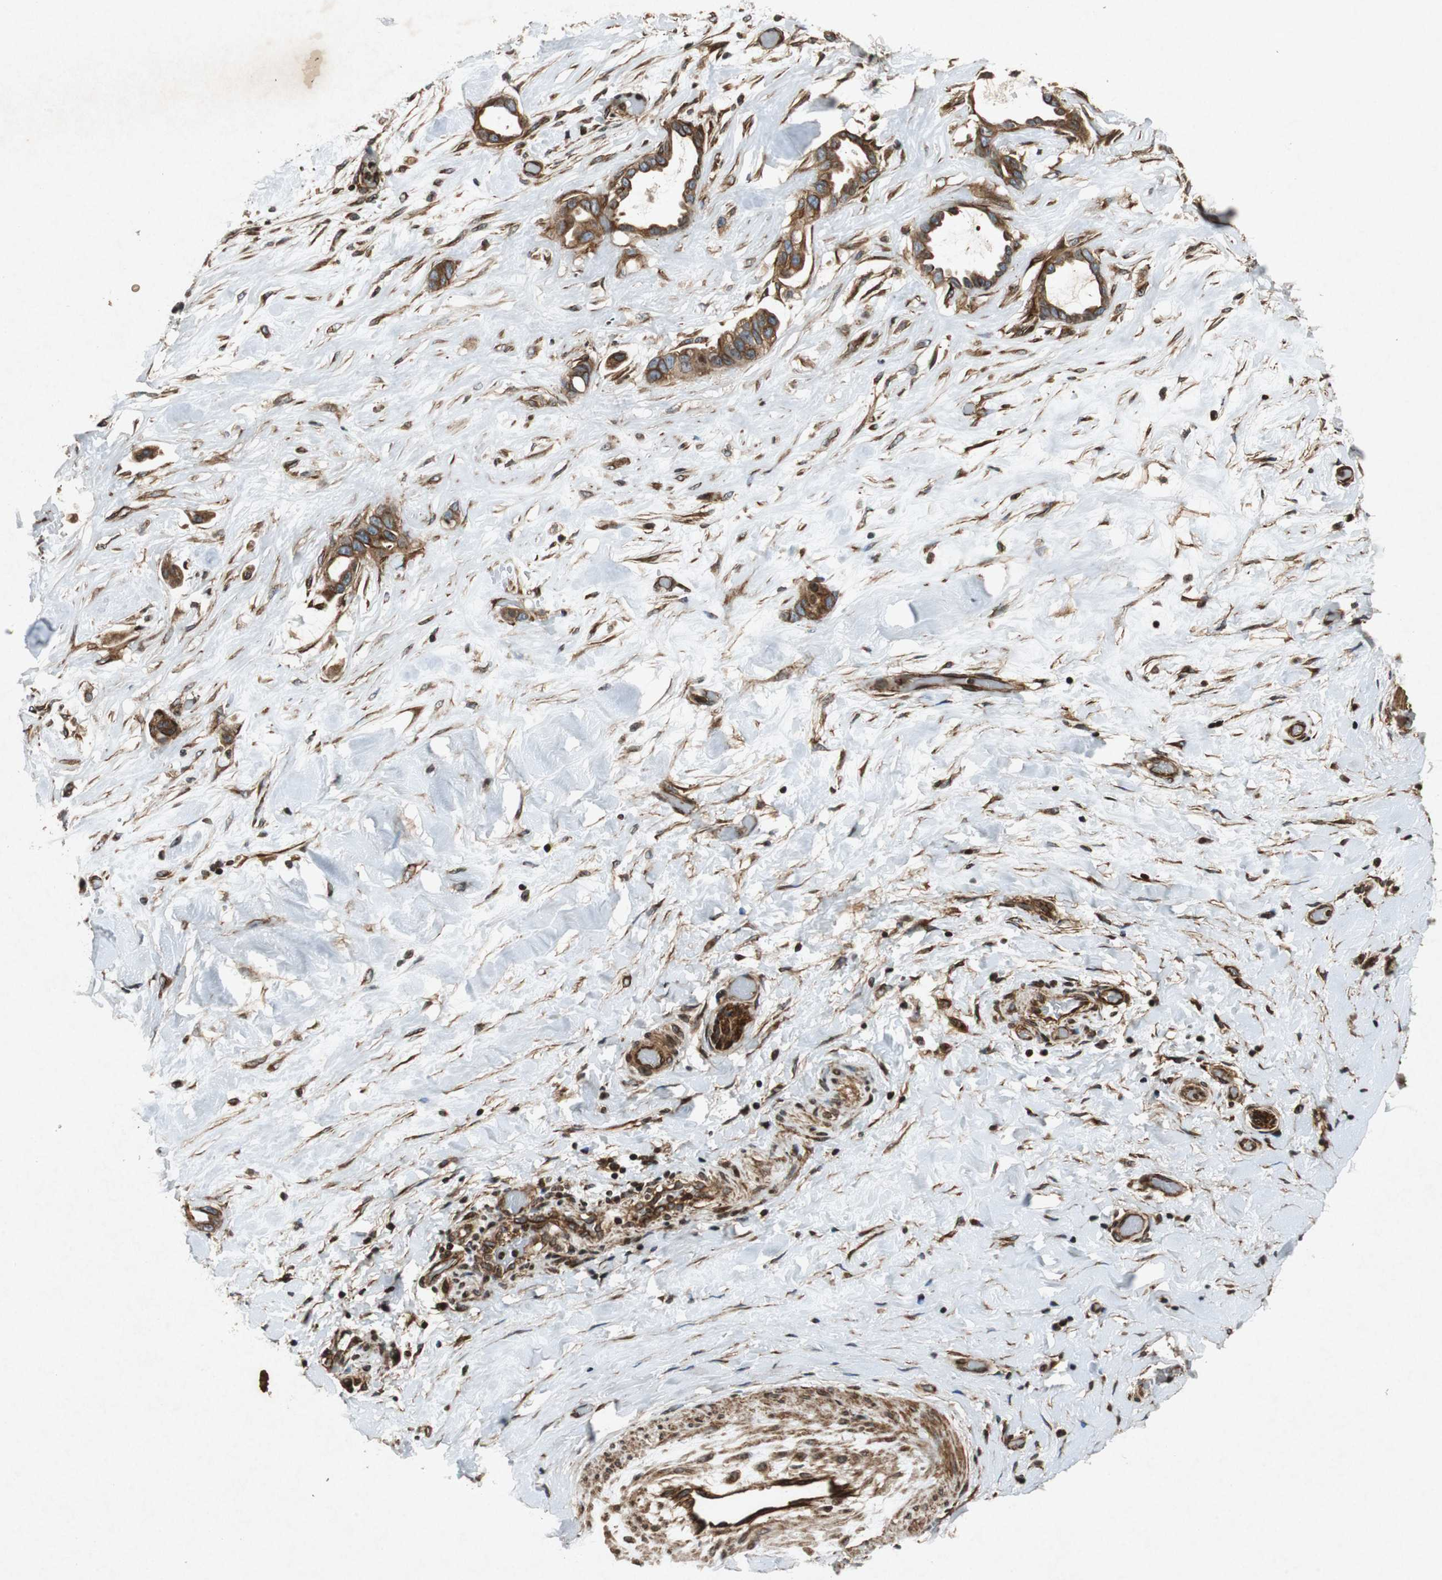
{"staining": {"intensity": "strong", "quantity": ">75%", "location": "cytoplasmic/membranous"}, "tissue": "liver cancer", "cell_type": "Tumor cells", "image_type": "cancer", "snomed": [{"axis": "morphology", "description": "Cholangiocarcinoma"}, {"axis": "topography", "description": "Liver"}], "caption": "Immunohistochemical staining of liver cancer (cholangiocarcinoma) shows high levels of strong cytoplasmic/membranous staining in about >75% of tumor cells. (Stains: DAB in brown, nuclei in blue, Microscopy: brightfield microscopy at high magnification).", "gene": "TUBA4A", "patient": {"sex": "female", "age": 65}}